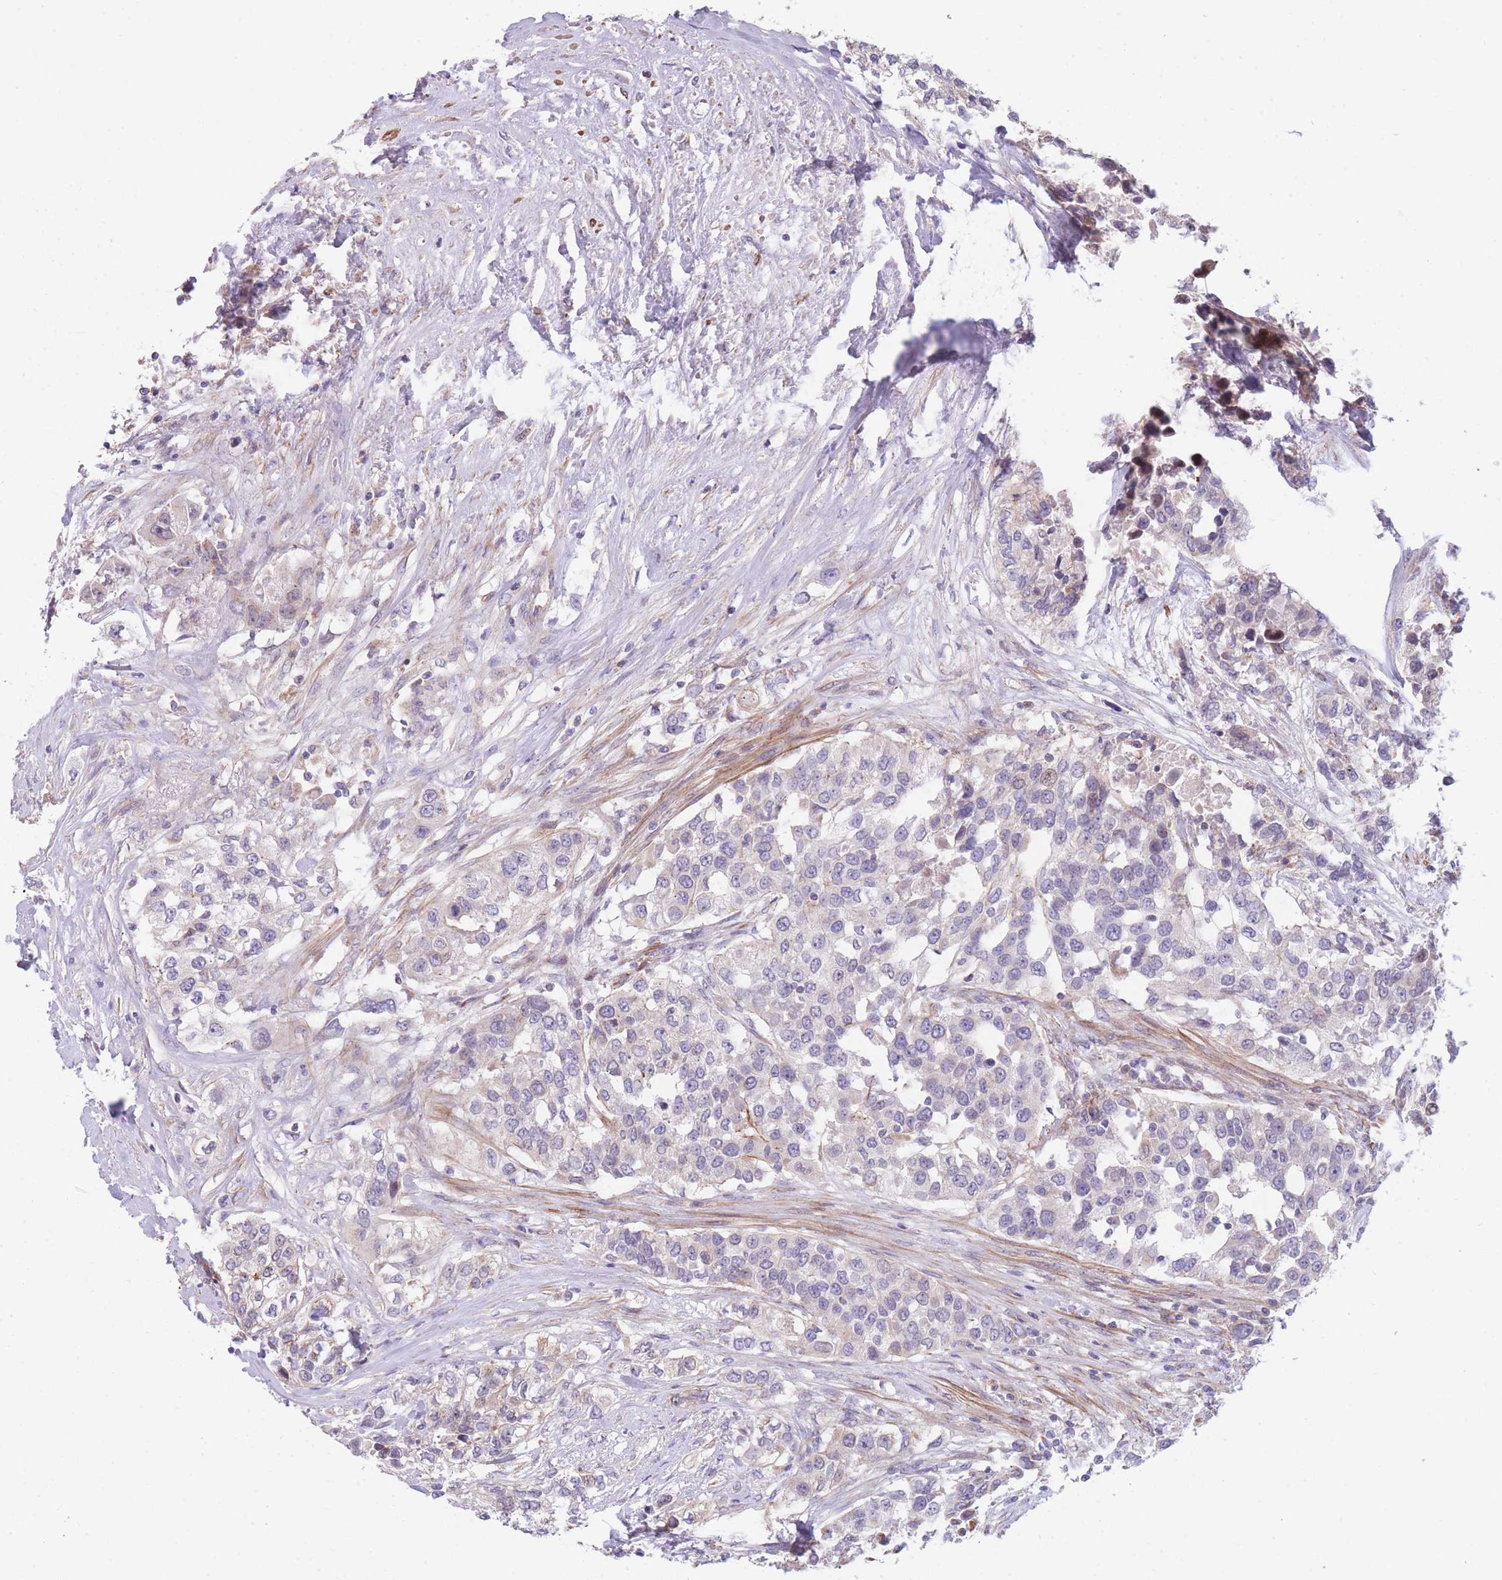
{"staining": {"intensity": "negative", "quantity": "none", "location": "none"}, "tissue": "urothelial cancer", "cell_type": "Tumor cells", "image_type": "cancer", "snomed": [{"axis": "morphology", "description": "Urothelial carcinoma, High grade"}, {"axis": "topography", "description": "Urinary bladder"}], "caption": "This histopathology image is of urothelial cancer stained with IHC to label a protein in brown with the nuclei are counter-stained blue. There is no expression in tumor cells.", "gene": "SMPD4", "patient": {"sex": "female", "age": 80}}